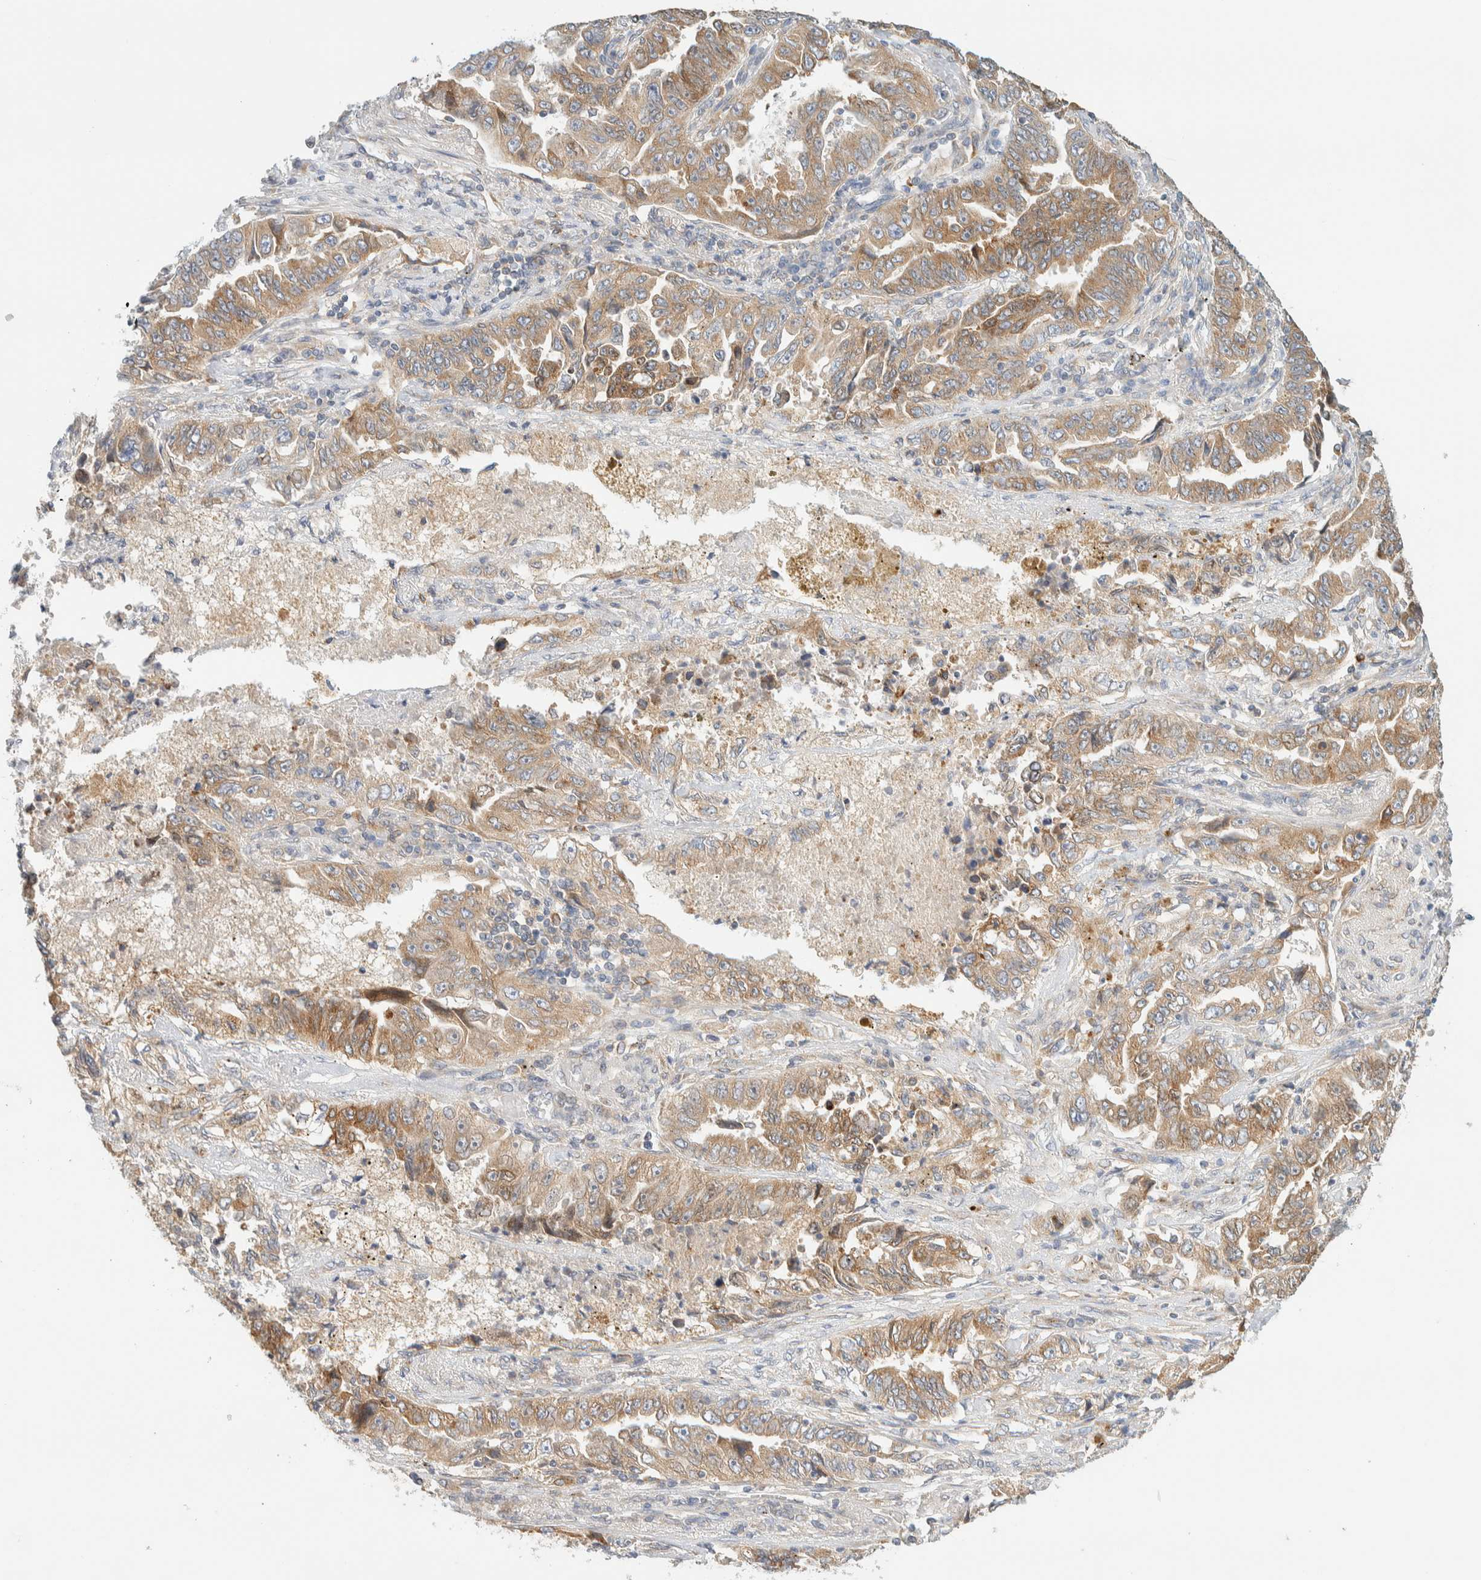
{"staining": {"intensity": "moderate", "quantity": ">75%", "location": "cytoplasmic/membranous"}, "tissue": "lung cancer", "cell_type": "Tumor cells", "image_type": "cancer", "snomed": [{"axis": "morphology", "description": "Adenocarcinoma, NOS"}, {"axis": "topography", "description": "Lung"}], "caption": "Approximately >75% of tumor cells in adenocarcinoma (lung) exhibit moderate cytoplasmic/membranous protein staining as visualized by brown immunohistochemical staining.", "gene": "NT5C", "patient": {"sex": "female", "age": 51}}